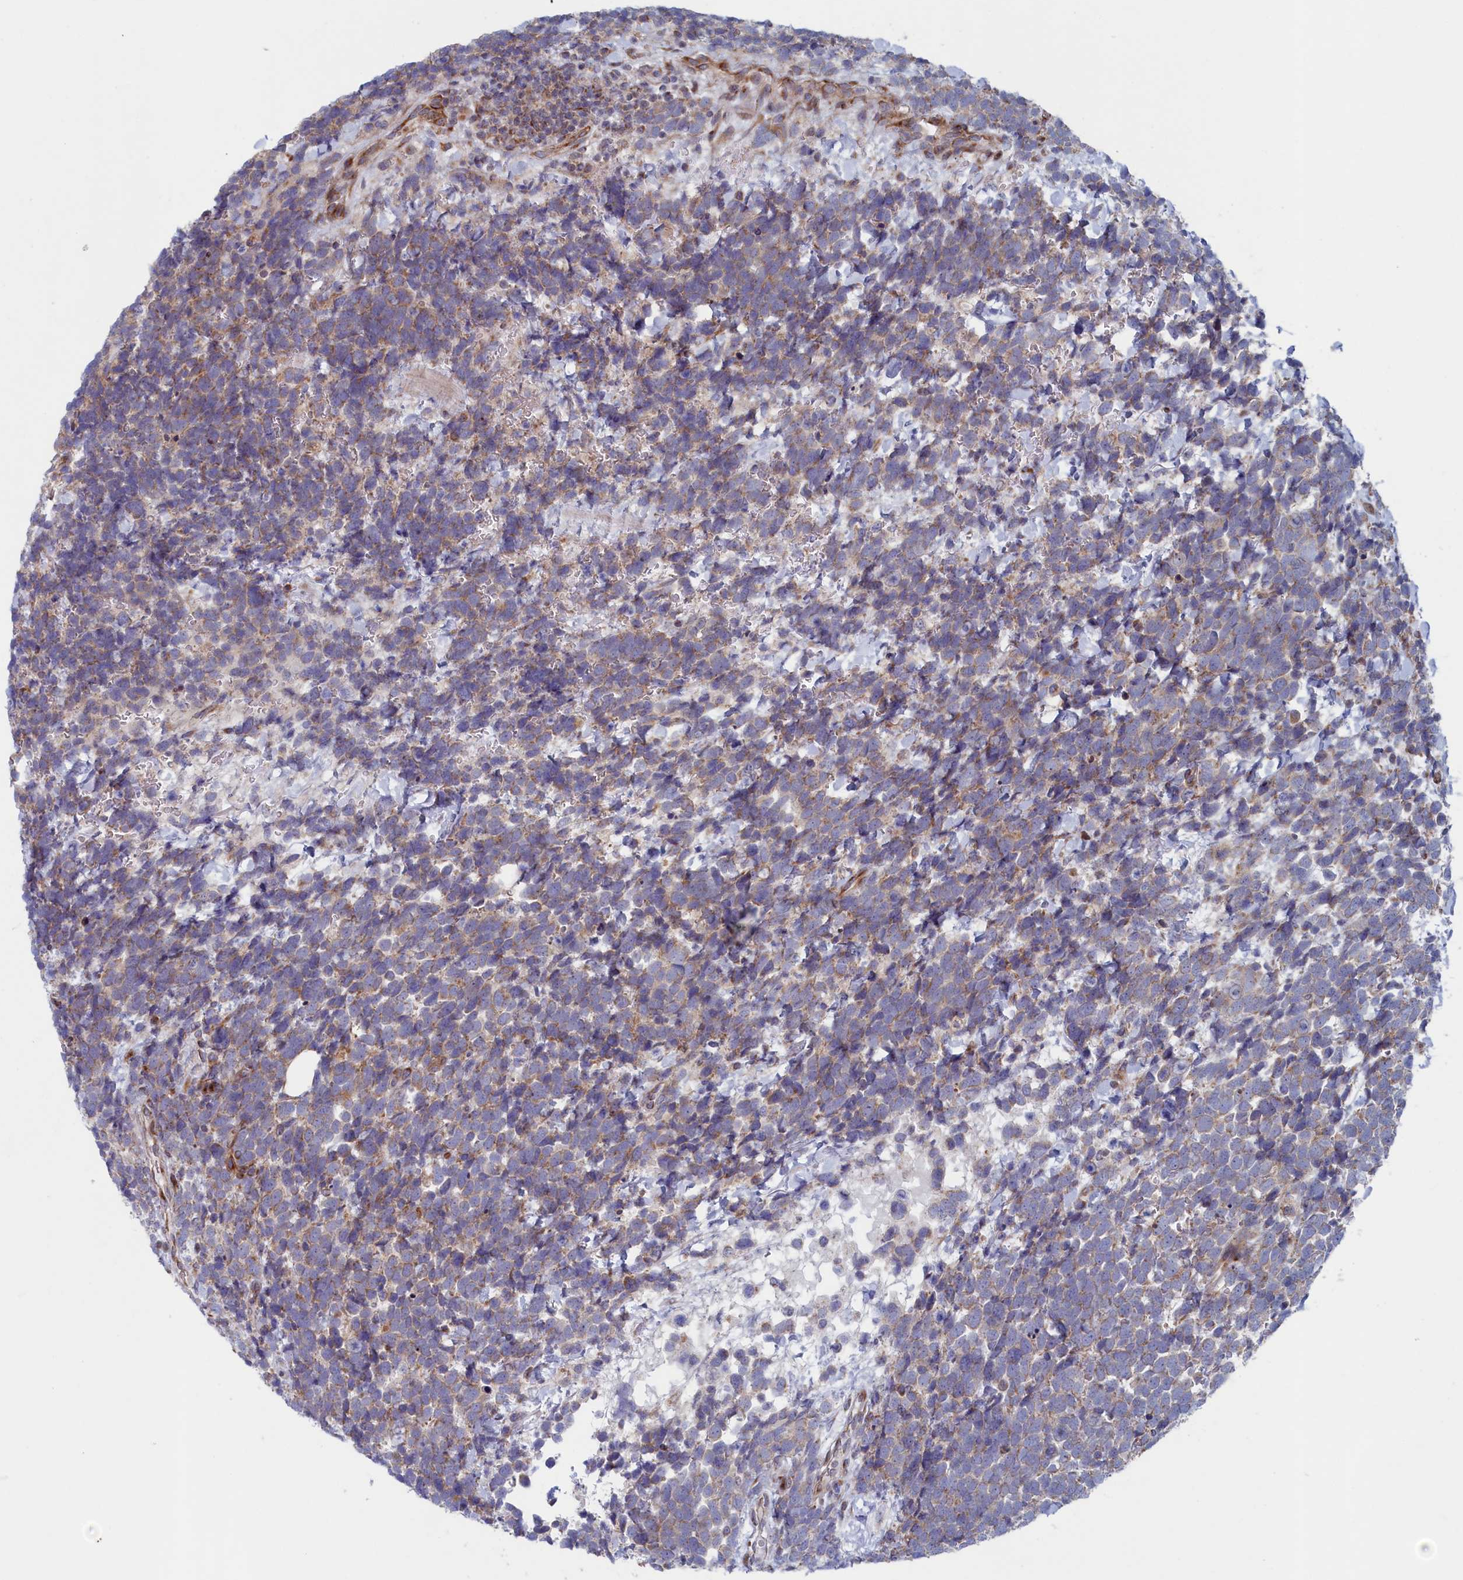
{"staining": {"intensity": "weak", "quantity": "25%-75%", "location": "cytoplasmic/membranous"}, "tissue": "urothelial cancer", "cell_type": "Tumor cells", "image_type": "cancer", "snomed": [{"axis": "morphology", "description": "Urothelial carcinoma, High grade"}, {"axis": "topography", "description": "Urinary bladder"}], "caption": "Immunohistochemical staining of urothelial carcinoma (high-grade) displays low levels of weak cytoplasmic/membranous protein staining in about 25%-75% of tumor cells. (IHC, brightfield microscopy, high magnification).", "gene": "MTFMT", "patient": {"sex": "female", "age": 82}}